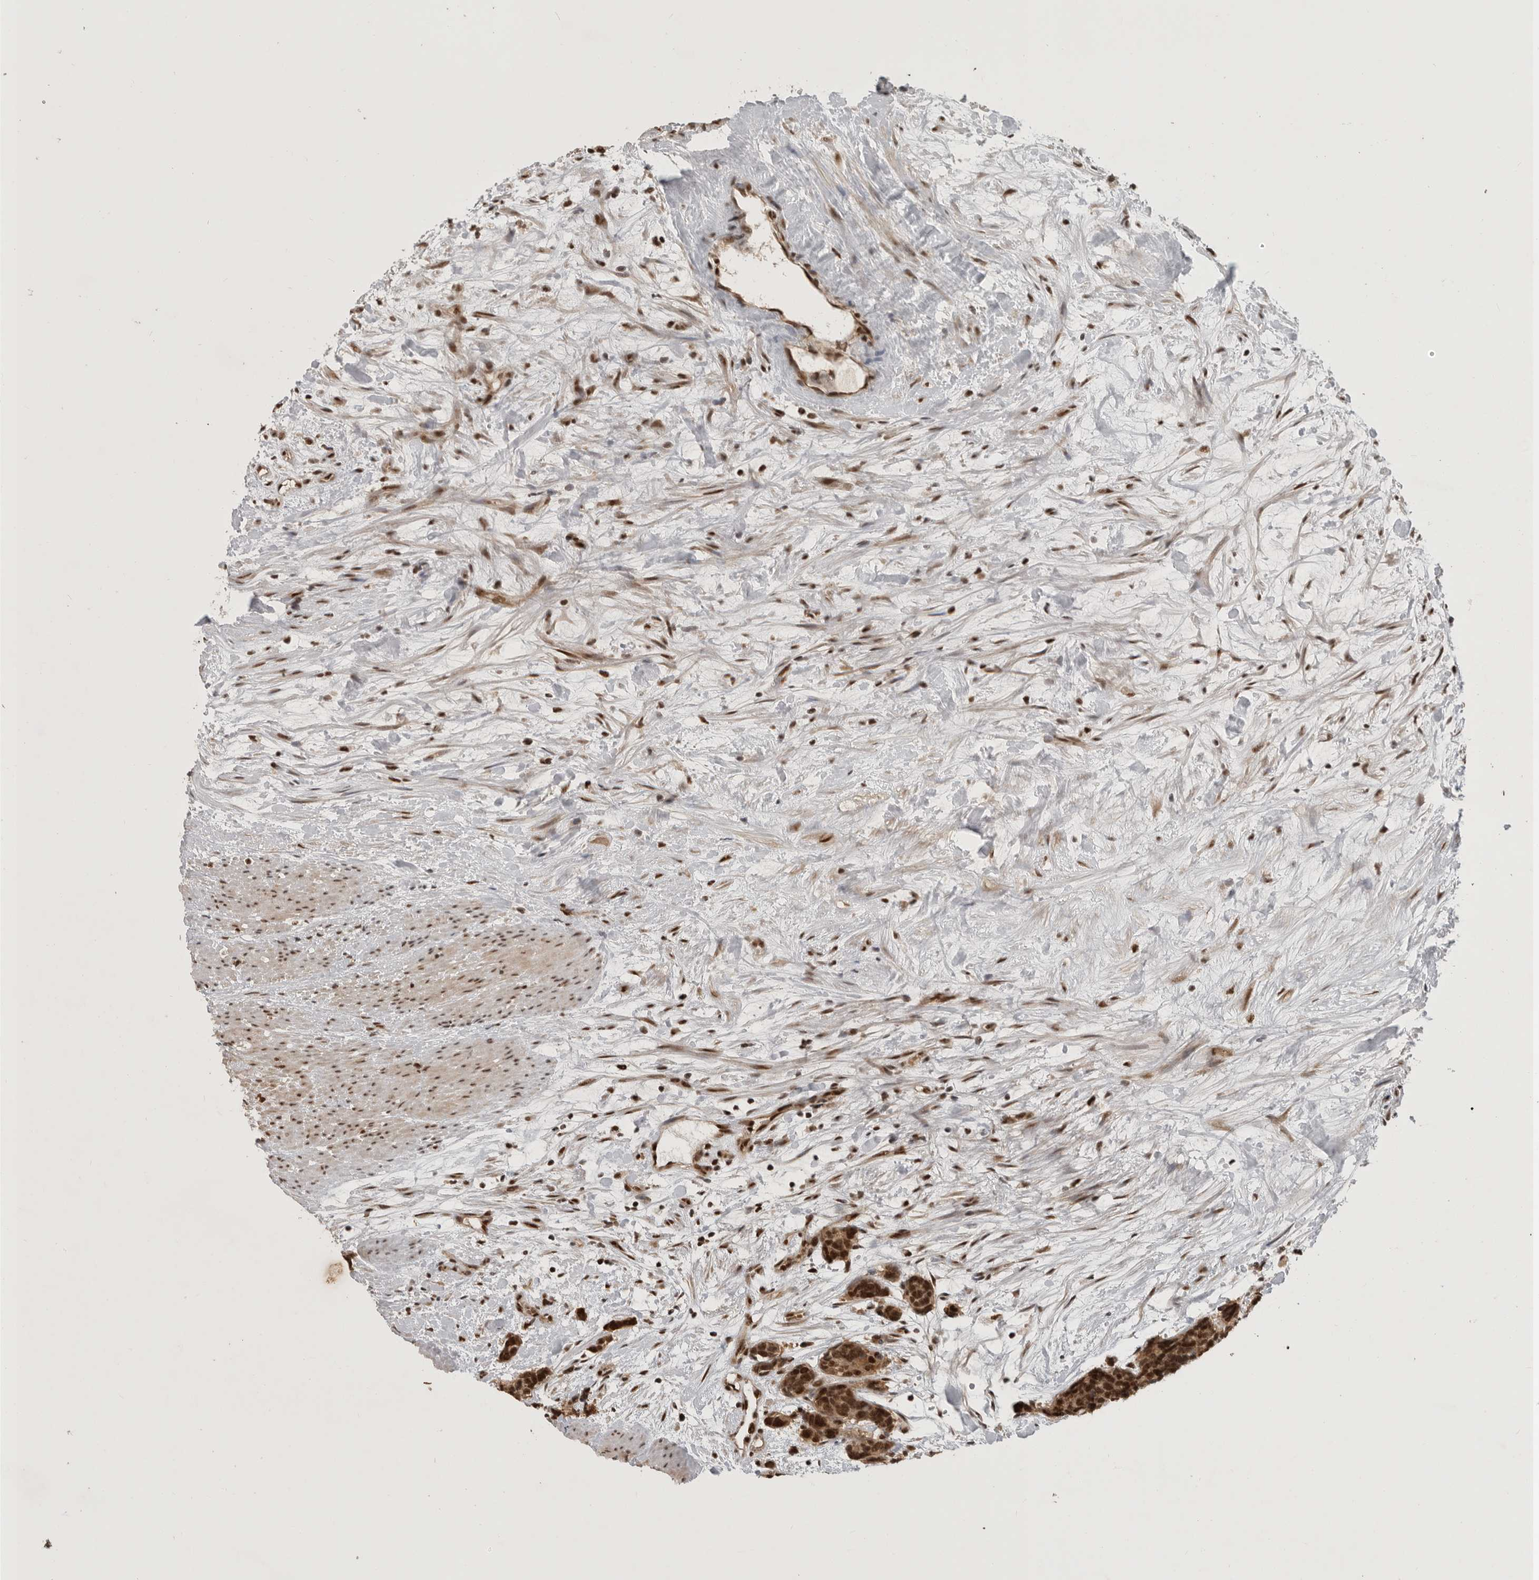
{"staining": {"intensity": "strong", "quantity": ">75%", "location": "cytoplasmic/membranous,nuclear"}, "tissue": "carcinoid", "cell_type": "Tumor cells", "image_type": "cancer", "snomed": [{"axis": "morphology", "description": "Carcinoma, NOS"}, {"axis": "morphology", "description": "Carcinoid, malignant, NOS"}, {"axis": "topography", "description": "Urinary bladder"}], "caption": "Carcinoid stained for a protein (brown) exhibits strong cytoplasmic/membranous and nuclear positive positivity in approximately >75% of tumor cells.", "gene": "CBLL1", "patient": {"sex": "male", "age": 57}}